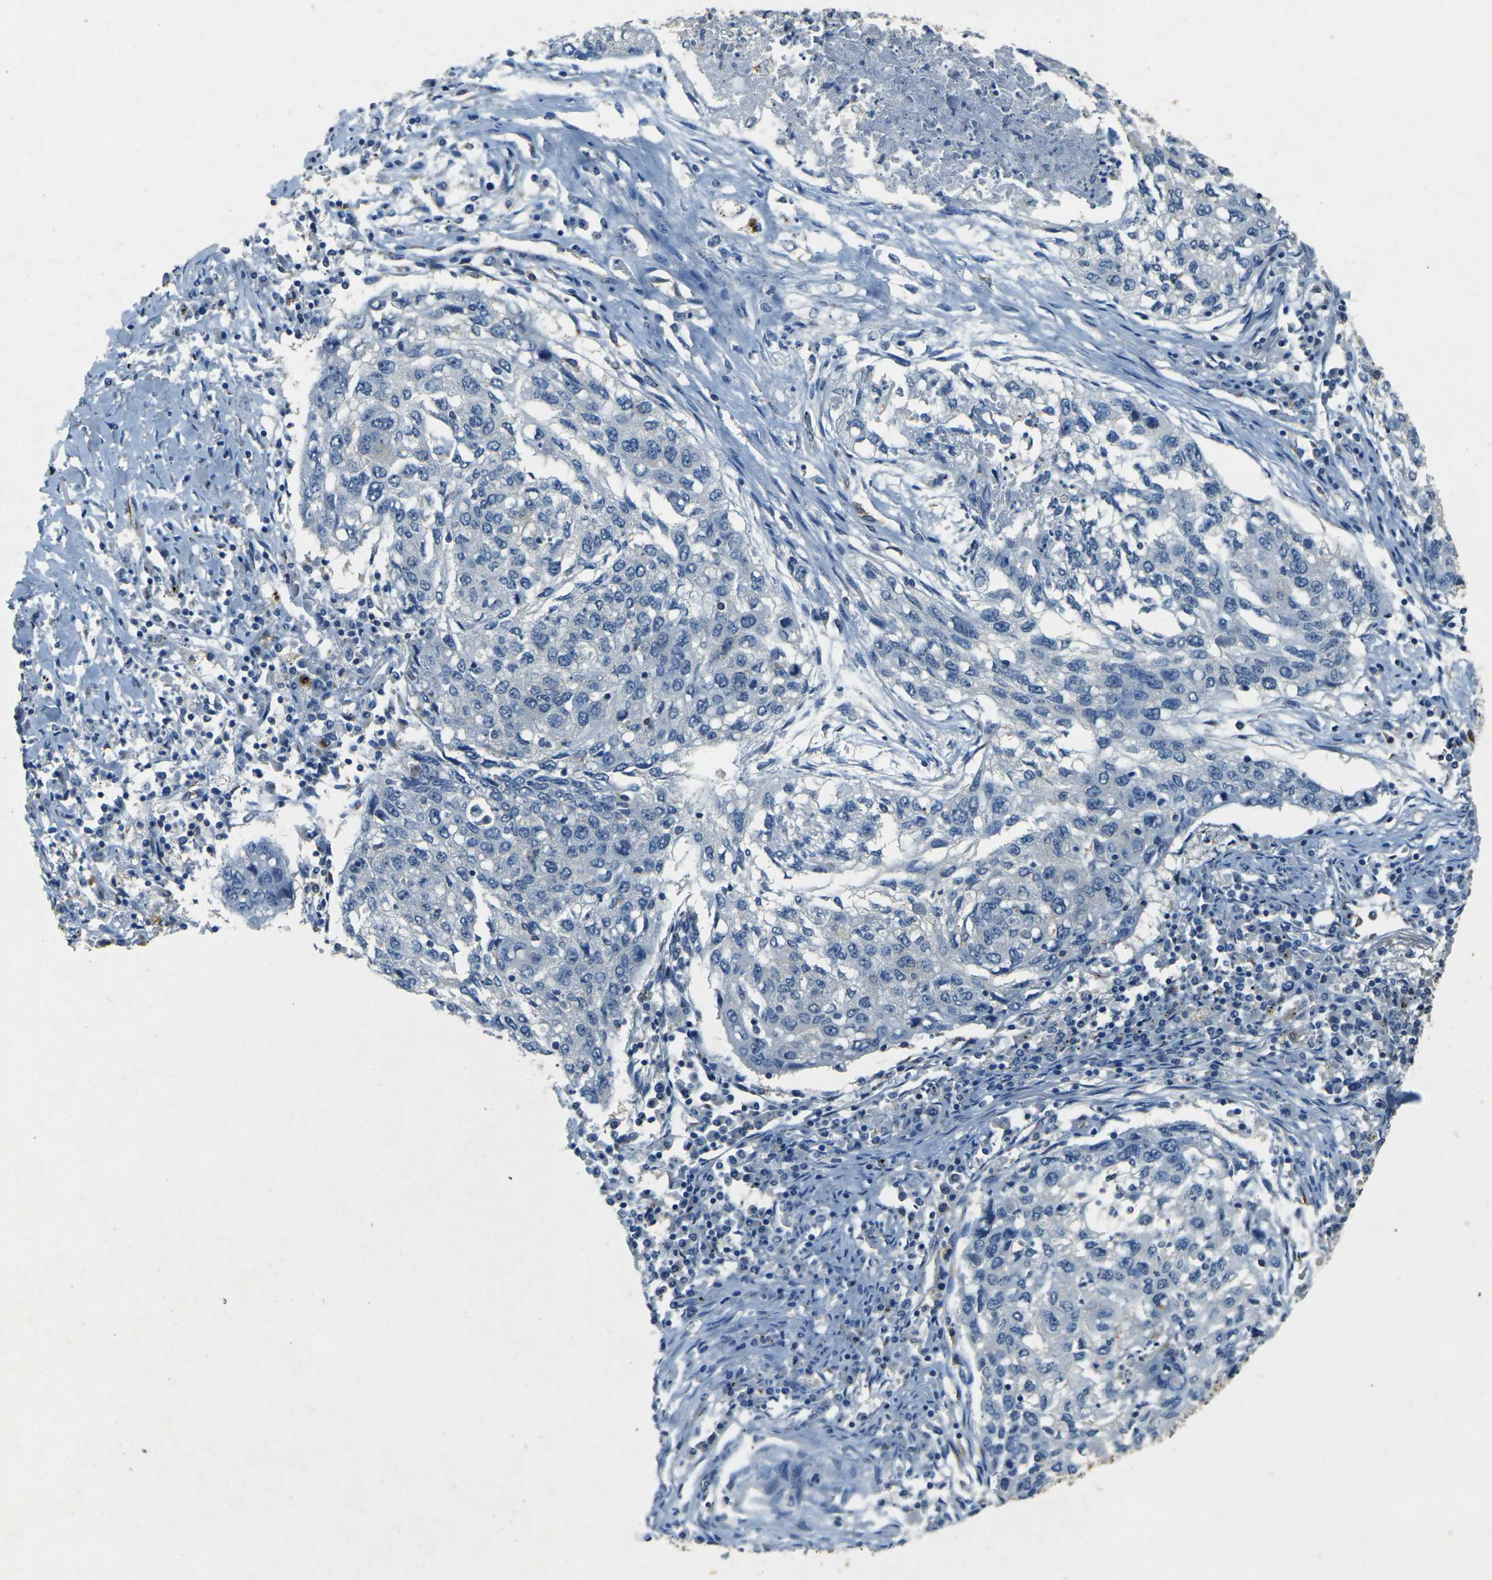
{"staining": {"intensity": "negative", "quantity": "none", "location": "none"}, "tissue": "lung cancer", "cell_type": "Tumor cells", "image_type": "cancer", "snomed": [{"axis": "morphology", "description": "Squamous cell carcinoma, NOS"}, {"axis": "topography", "description": "Lung"}], "caption": "Histopathology image shows no significant protein staining in tumor cells of squamous cell carcinoma (lung). (DAB IHC visualized using brightfield microscopy, high magnification).", "gene": "SORT1", "patient": {"sex": "female", "age": 63}}